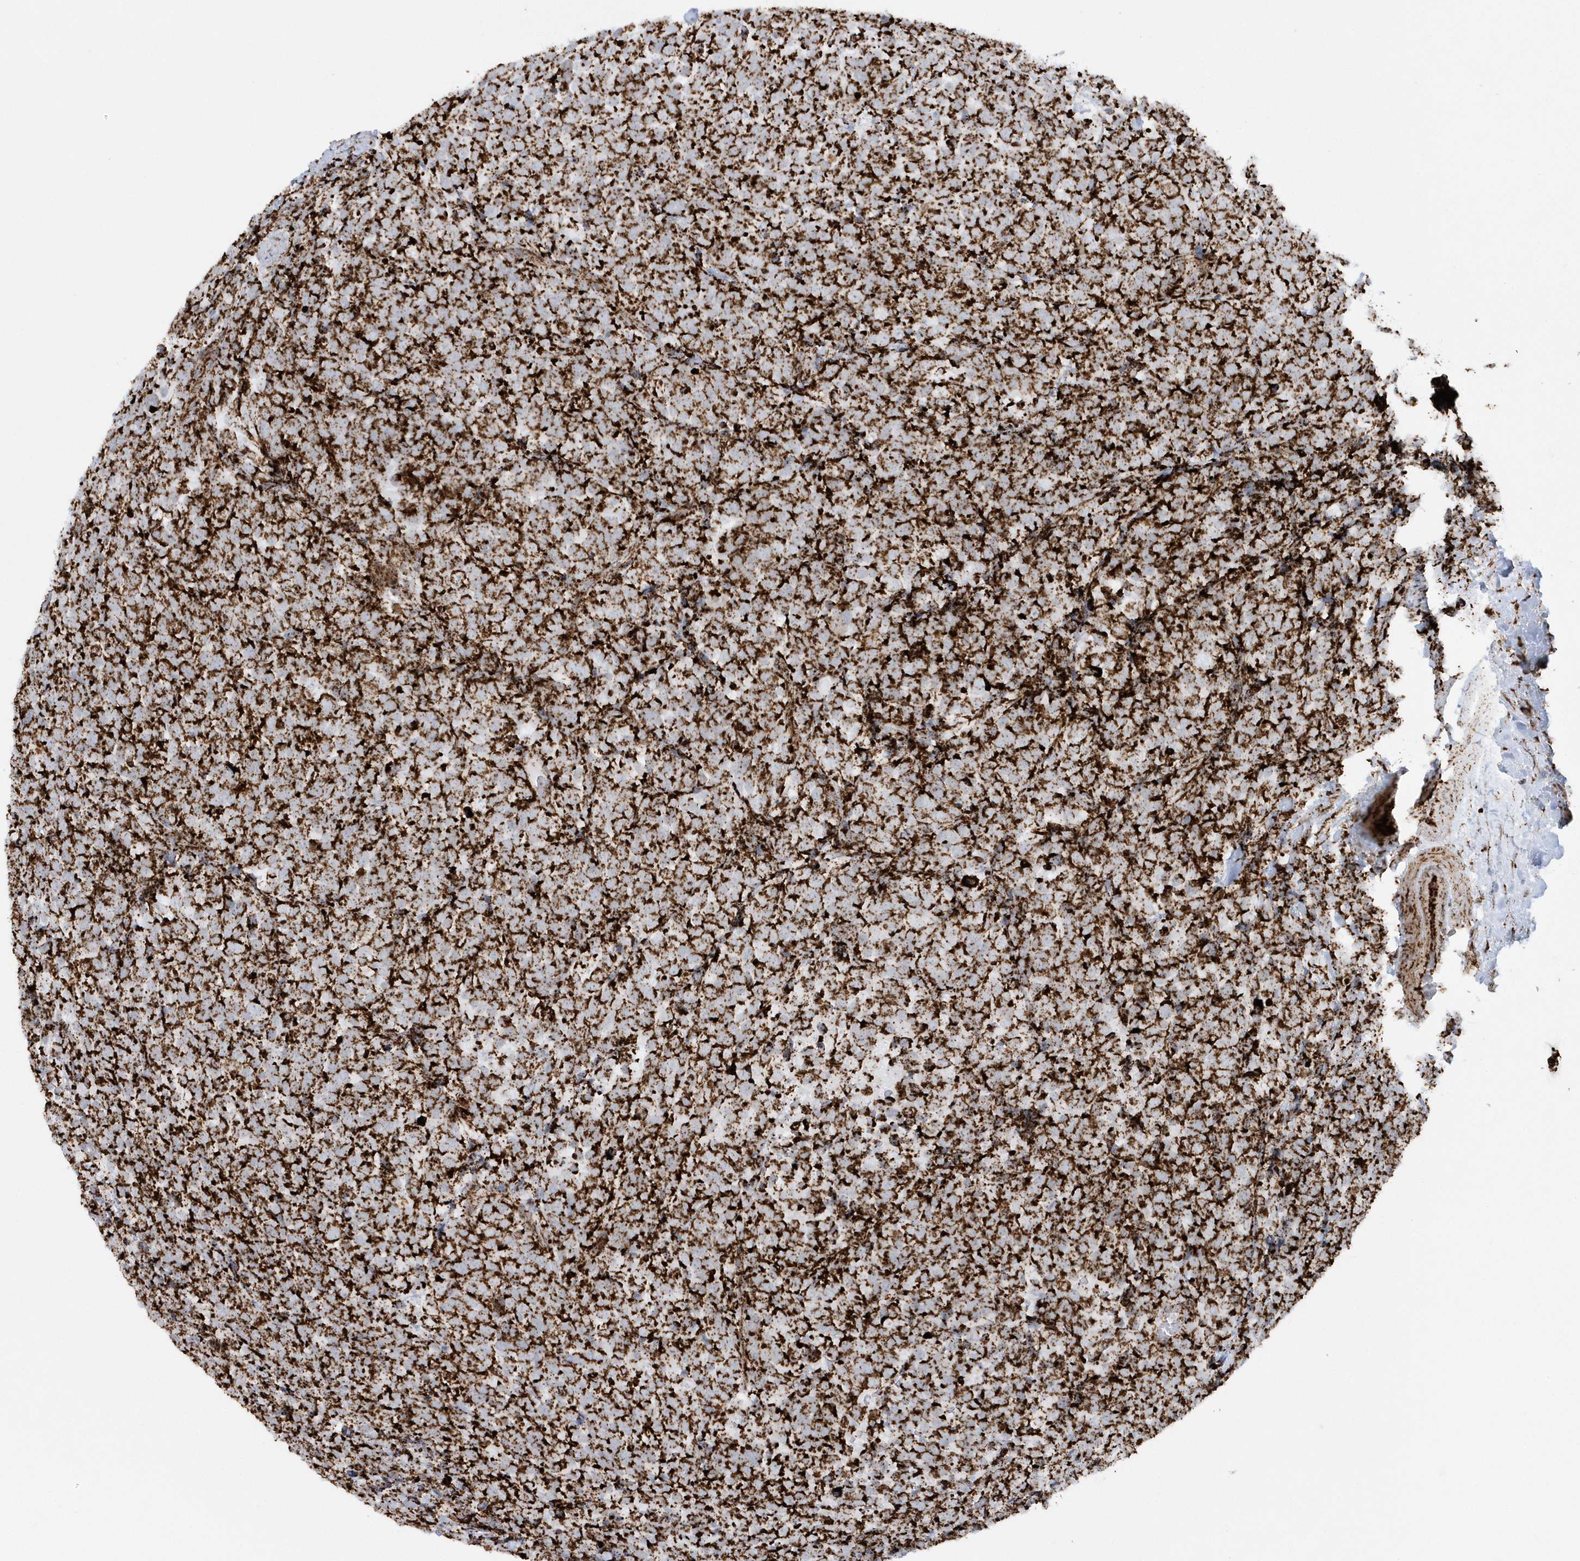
{"staining": {"intensity": "strong", "quantity": ">75%", "location": "cytoplasmic/membranous"}, "tissue": "urothelial cancer", "cell_type": "Tumor cells", "image_type": "cancer", "snomed": [{"axis": "morphology", "description": "Urothelial carcinoma, High grade"}, {"axis": "topography", "description": "Urinary bladder"}], "caption": "Protein staining of urothelial carcinoma (high-grade) tissue shows strong cytoplasmic/membranous staining in about >75% of tumor cells.", "gene": "CRY2", "patient": {"sex": "female", "age": 82}}